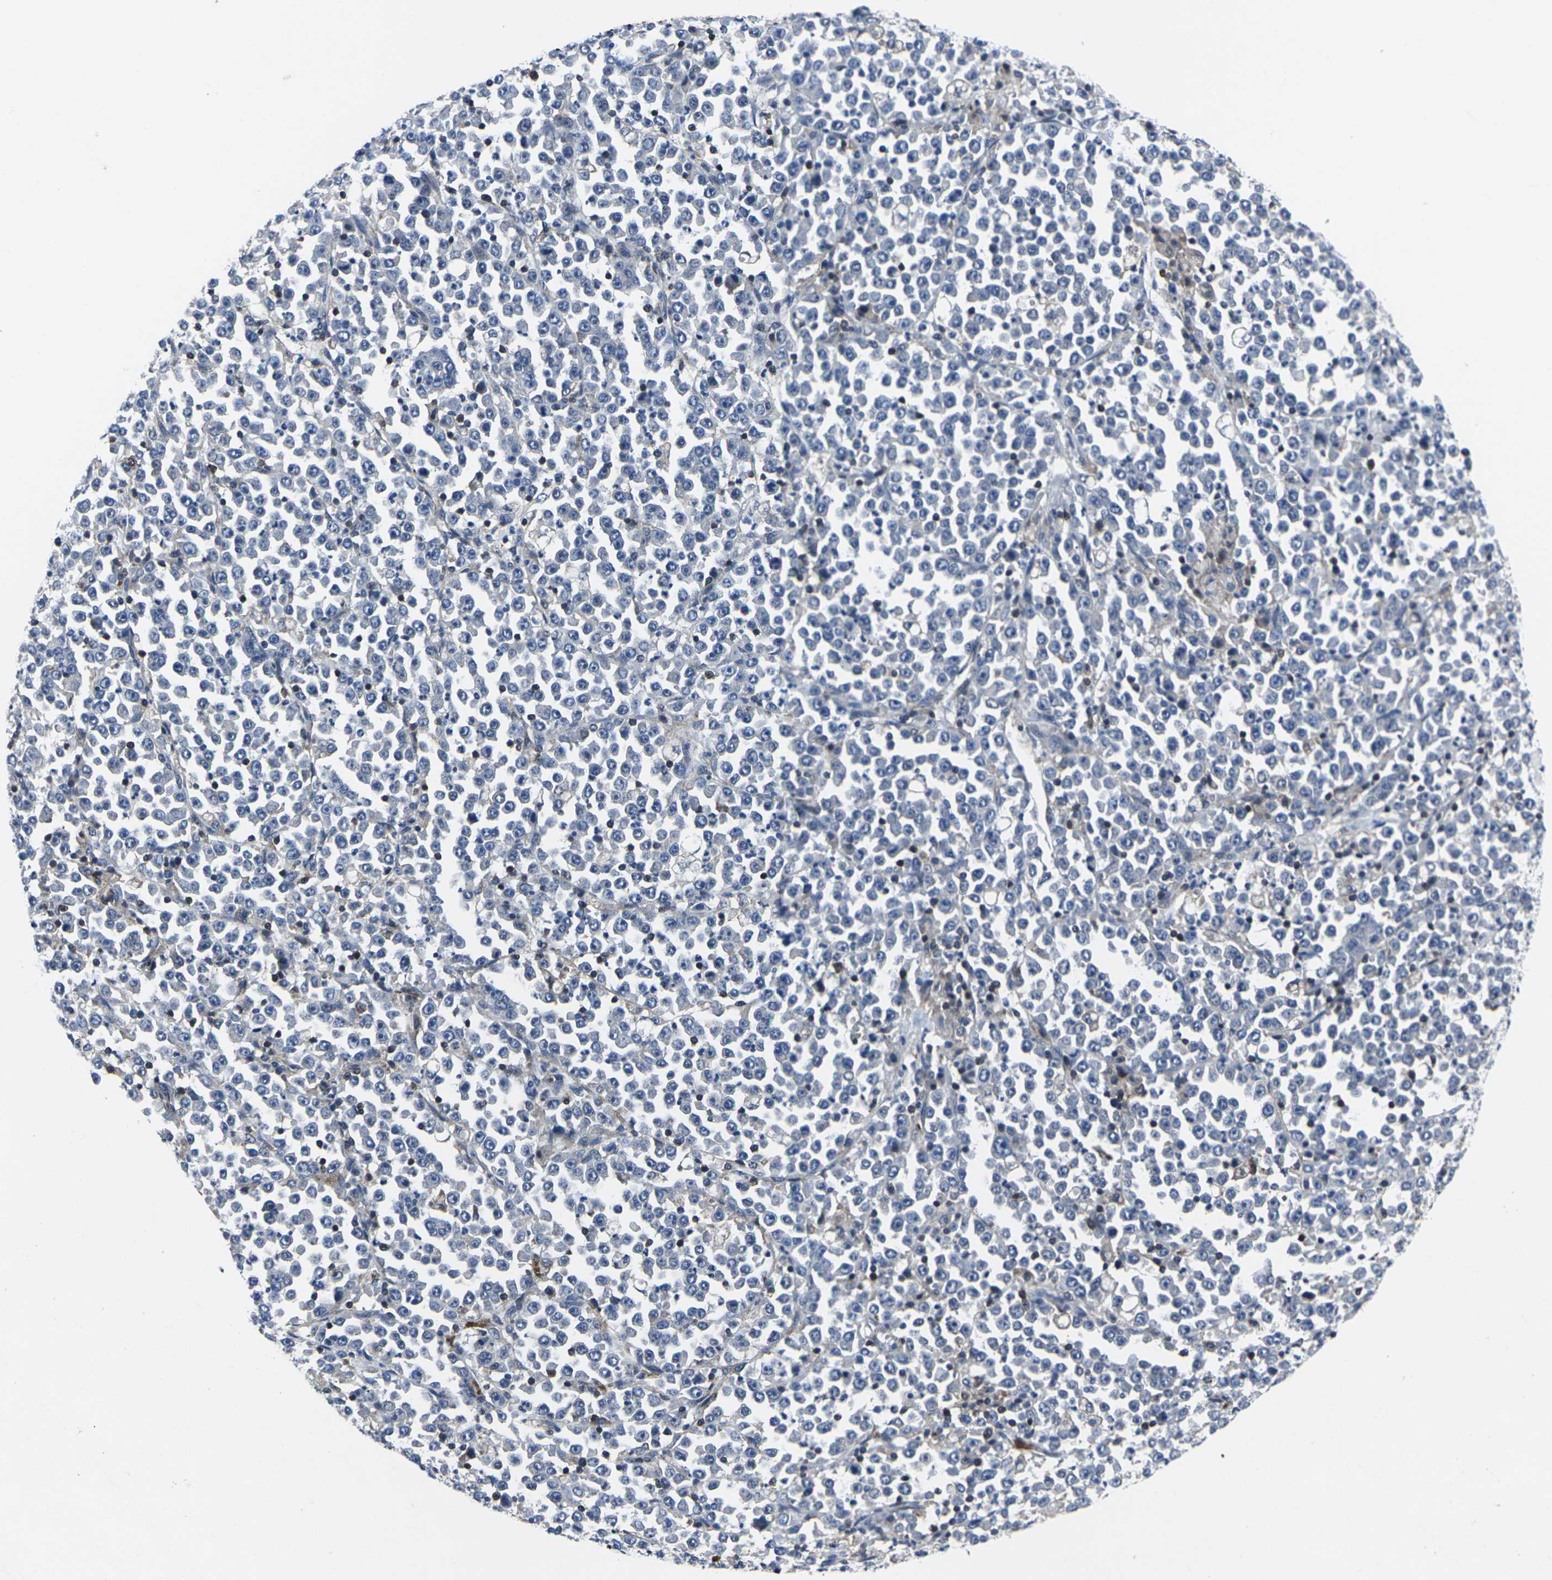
{"staining": {"intensity": "negative", "quantity": "none", "location": "none"}, "tissue": "stomach cancer", "cell_type": "Tumor cells", "image_type": "cancer", "snomed": [{"axis": "morphology", "description": "Normal tissue, NOS"}, {"axis": "morphology", "description": "Adenocarcinoma, NOS"}, {"axis": "topography", "description": "Stomach, upper"}, {"axis": "topography", "description": "Stomach"}], "caption": "IHC of human stomach cancer exhibits no staining in tumor cells.", "gene": "STAT4", "patient": {"sex": "male", "age": 59}}